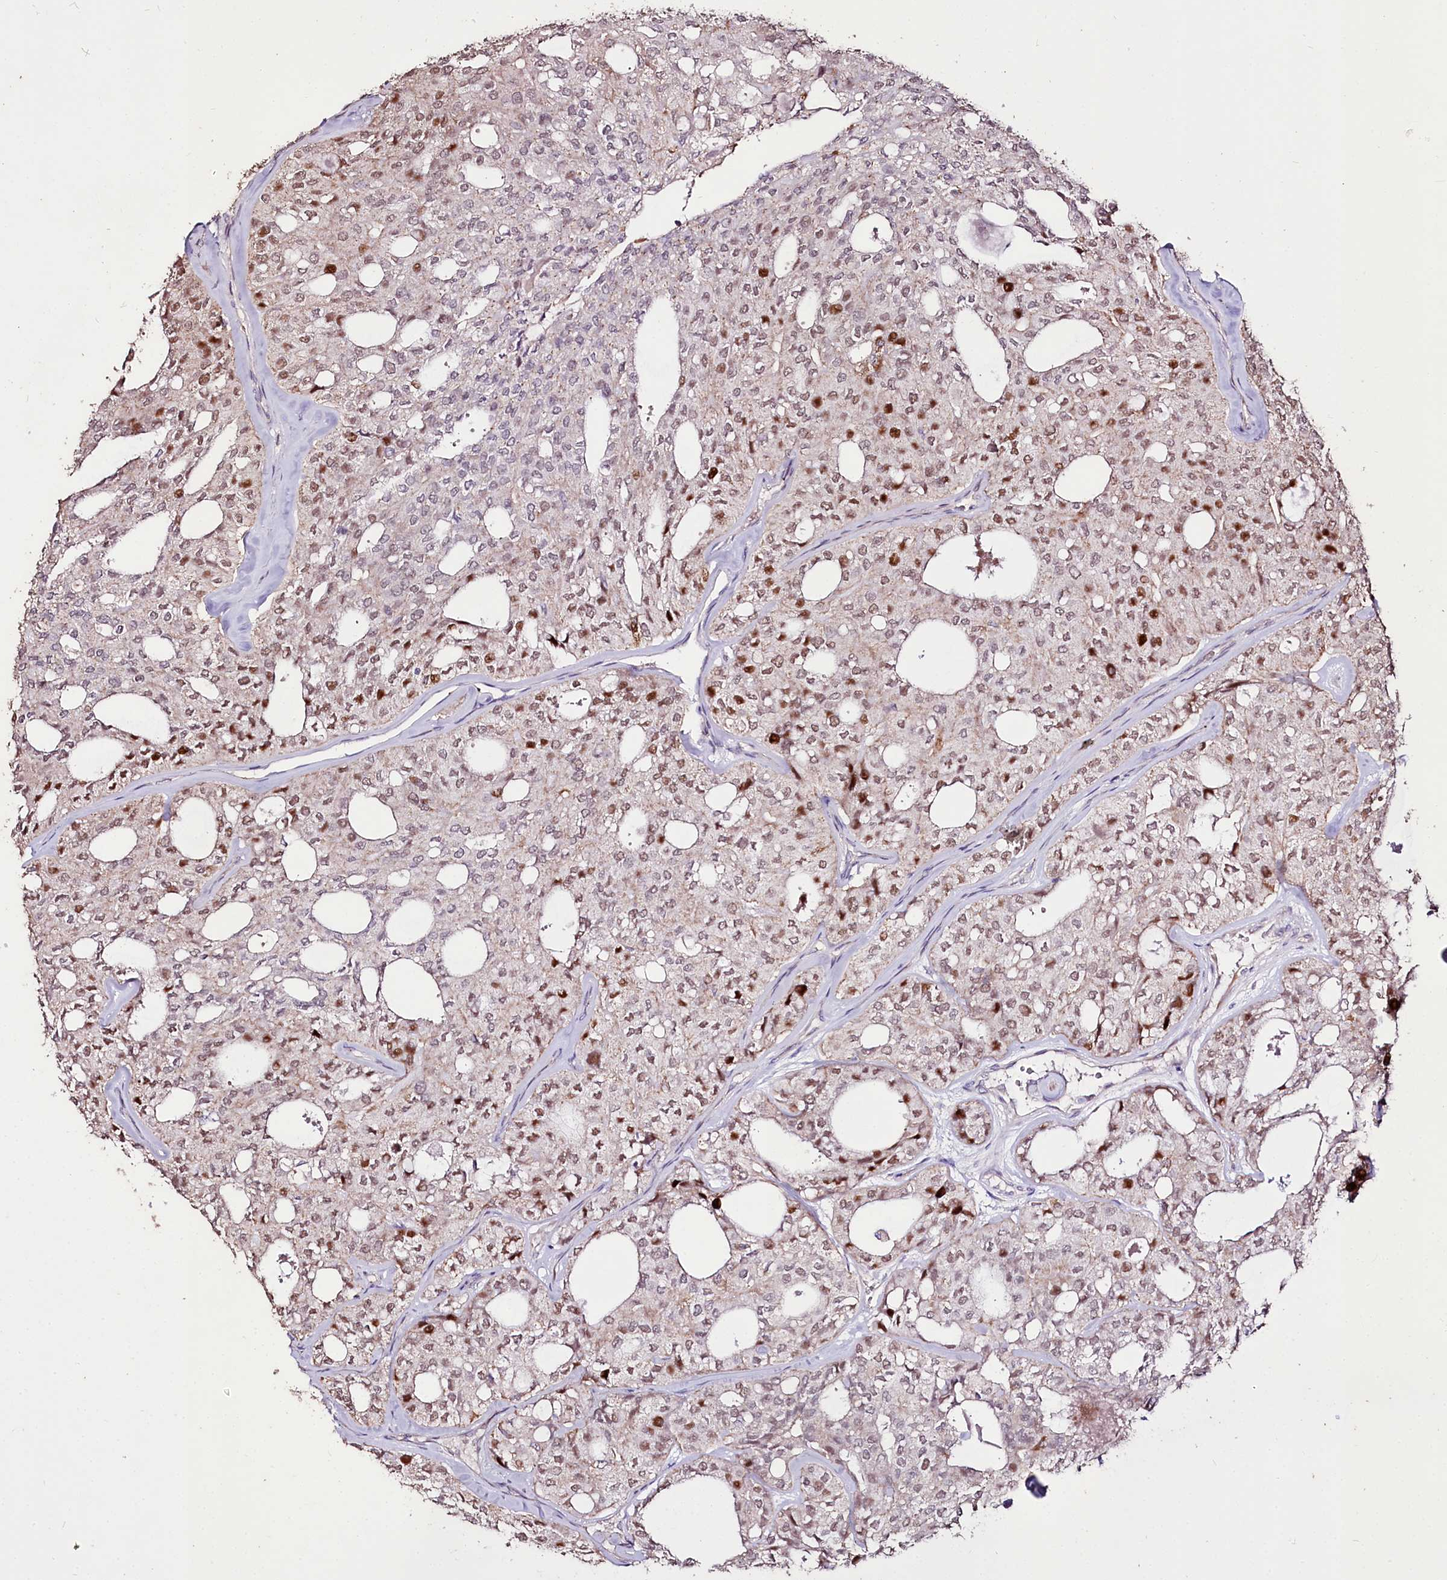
{"staining": {"intensity": "moderate", "quantity": "25%-75%", "location": "nuclear"}, "tissue": "thyroid cancer", "cell_type": "Tumor cells", "image_type": "cancer", "snomed": [{"axis": "morphology", "description": "Follicular adenoma carcinoma, NOS"}, {"axis": "topography", "description": "Thyroid gland"}], "caption": "Protein analysis of thyroid cancer (follicular adenoma carcinoma) tissue shows moderate nuclear staining in approximately 25%-75% of tumor cells.", "gene": "CARD19", "patient": {"sex": "male", "age": 75}}